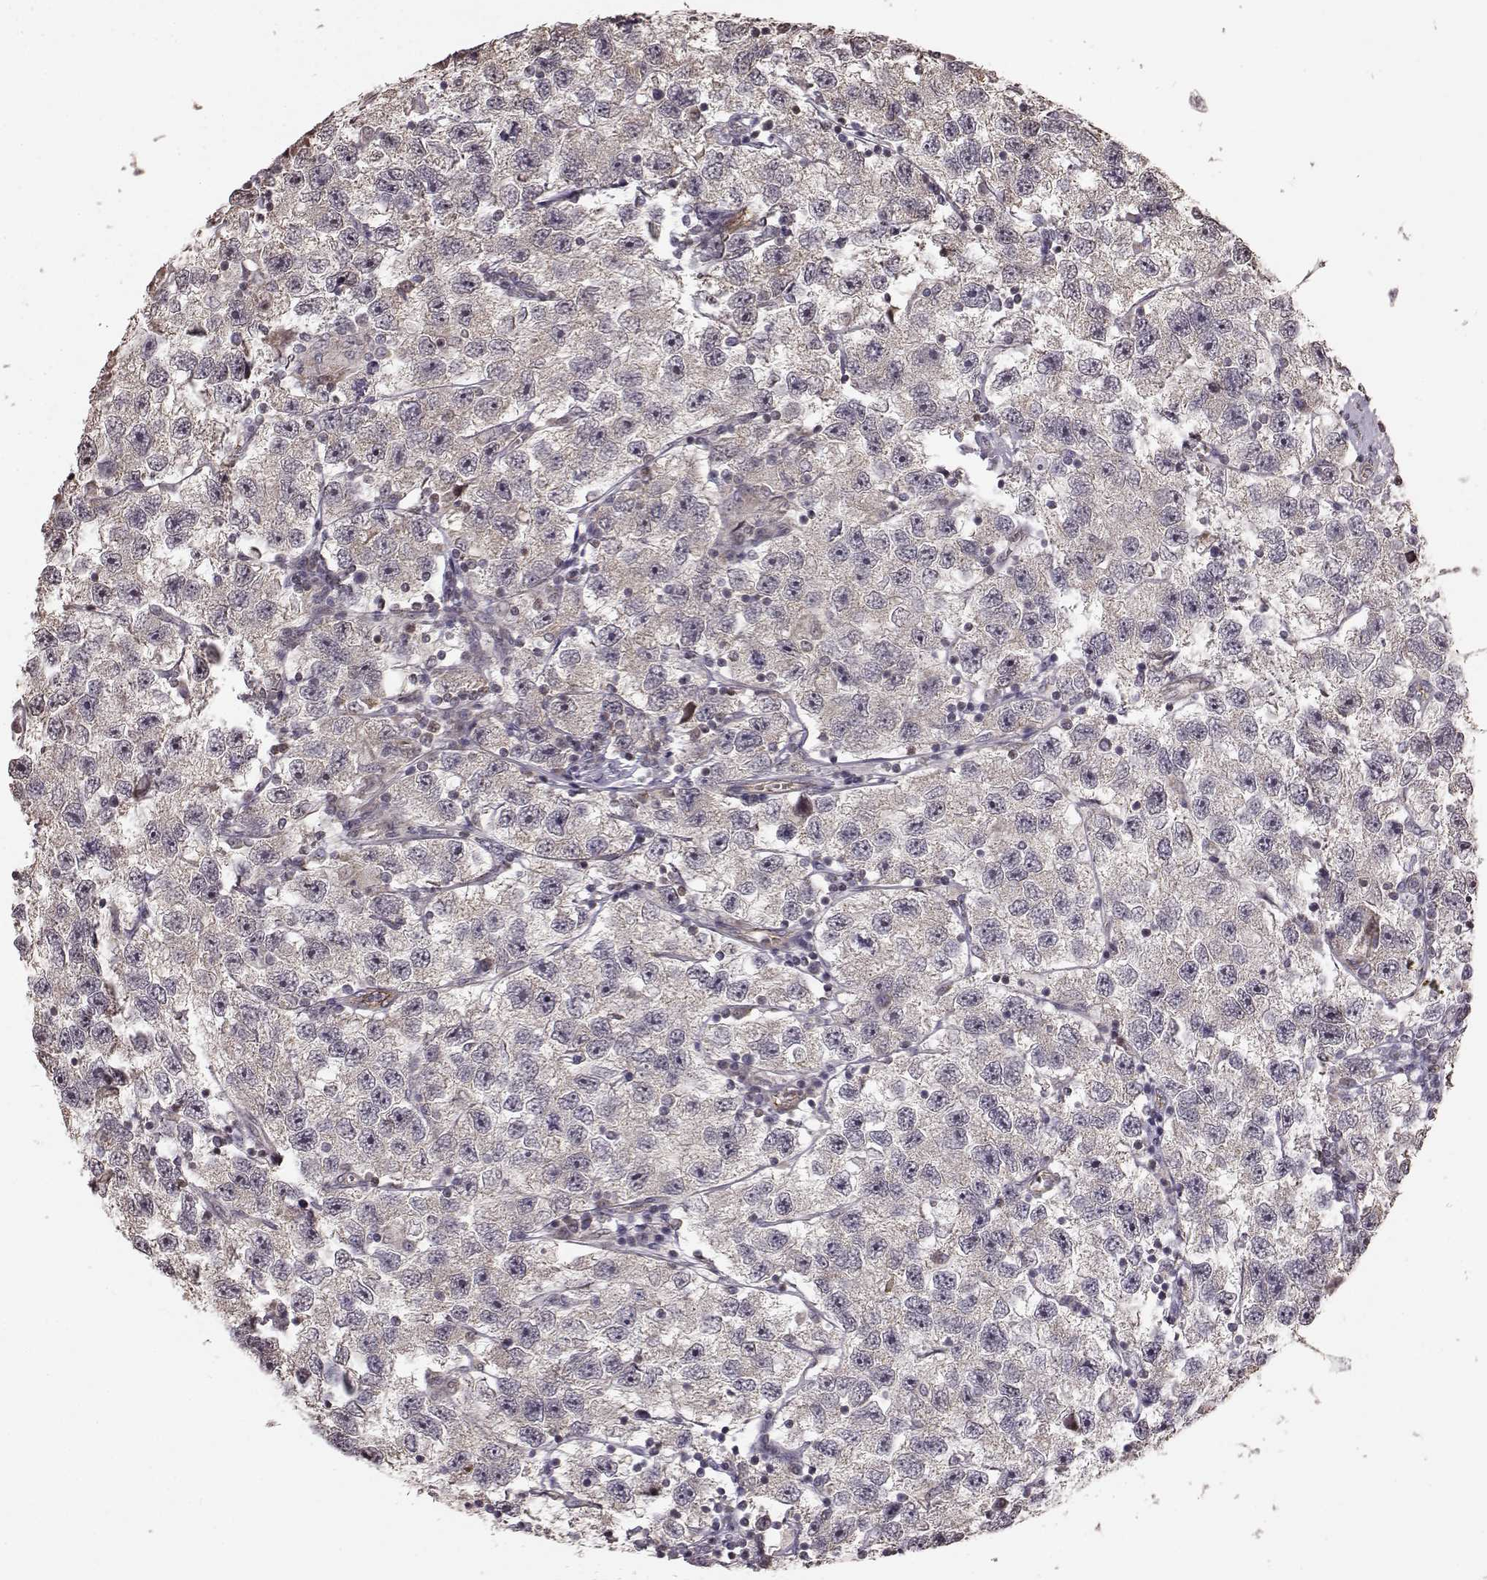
{"staining": {"intensity": "negative", "quantity": "none", "location": "none"}, "tissue": "testis cancer", "cell_type": "Tumor cells", "image_type": "cancer", "snomed": [{"axis": "morphology", "description": "Seminoma, NOS"}, {"axis": "topography", "description": "Testis"}], "caption": "This is an immunohistochemistry (IHC) micrograph of testis seminoma. There is no expression in tumor cells.", "gene": "BACH2", "patient": {"sex": "male", "age": 26}}